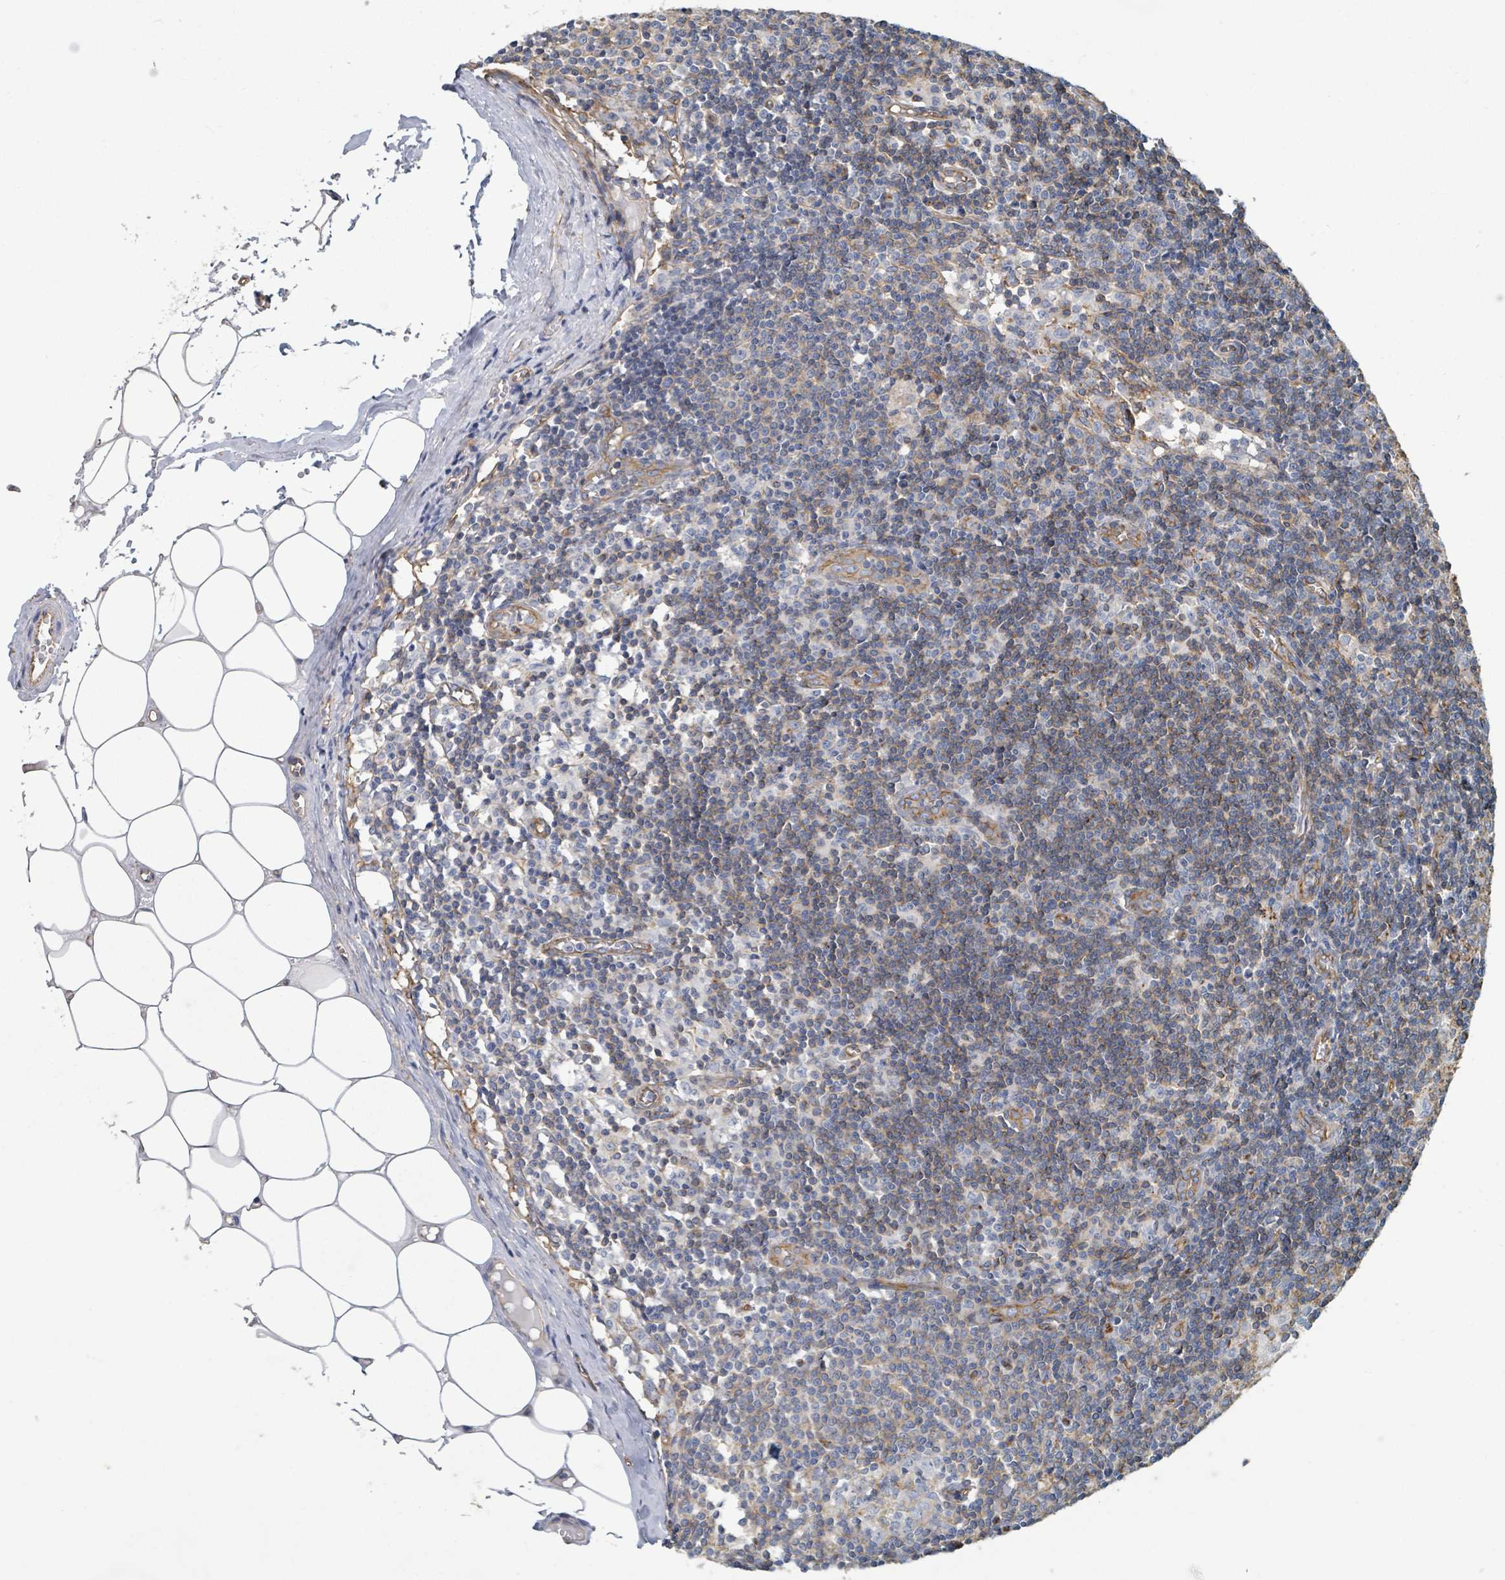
{"staining": {"intensity": "moderate", "quantity": "<25%", "location": "cytoplasmic/membranous"}, "tissue": "lymph node", "cell_type": "Germinal center cells", "image_type": "normal", "snomed": [{"axis": "morphology", "description": "Normal tissue, NOS"}, {"axis": "topography", "description": "Lymph node"}], "caption": "Normal lymph node exhibits moderate cytoplasmic/membranous staining in approximately <25% of germinal center cells, visualized by immunohistochemistry.", "gene": "LDOC1", "patient": {"sex": "female", "age": 42}}